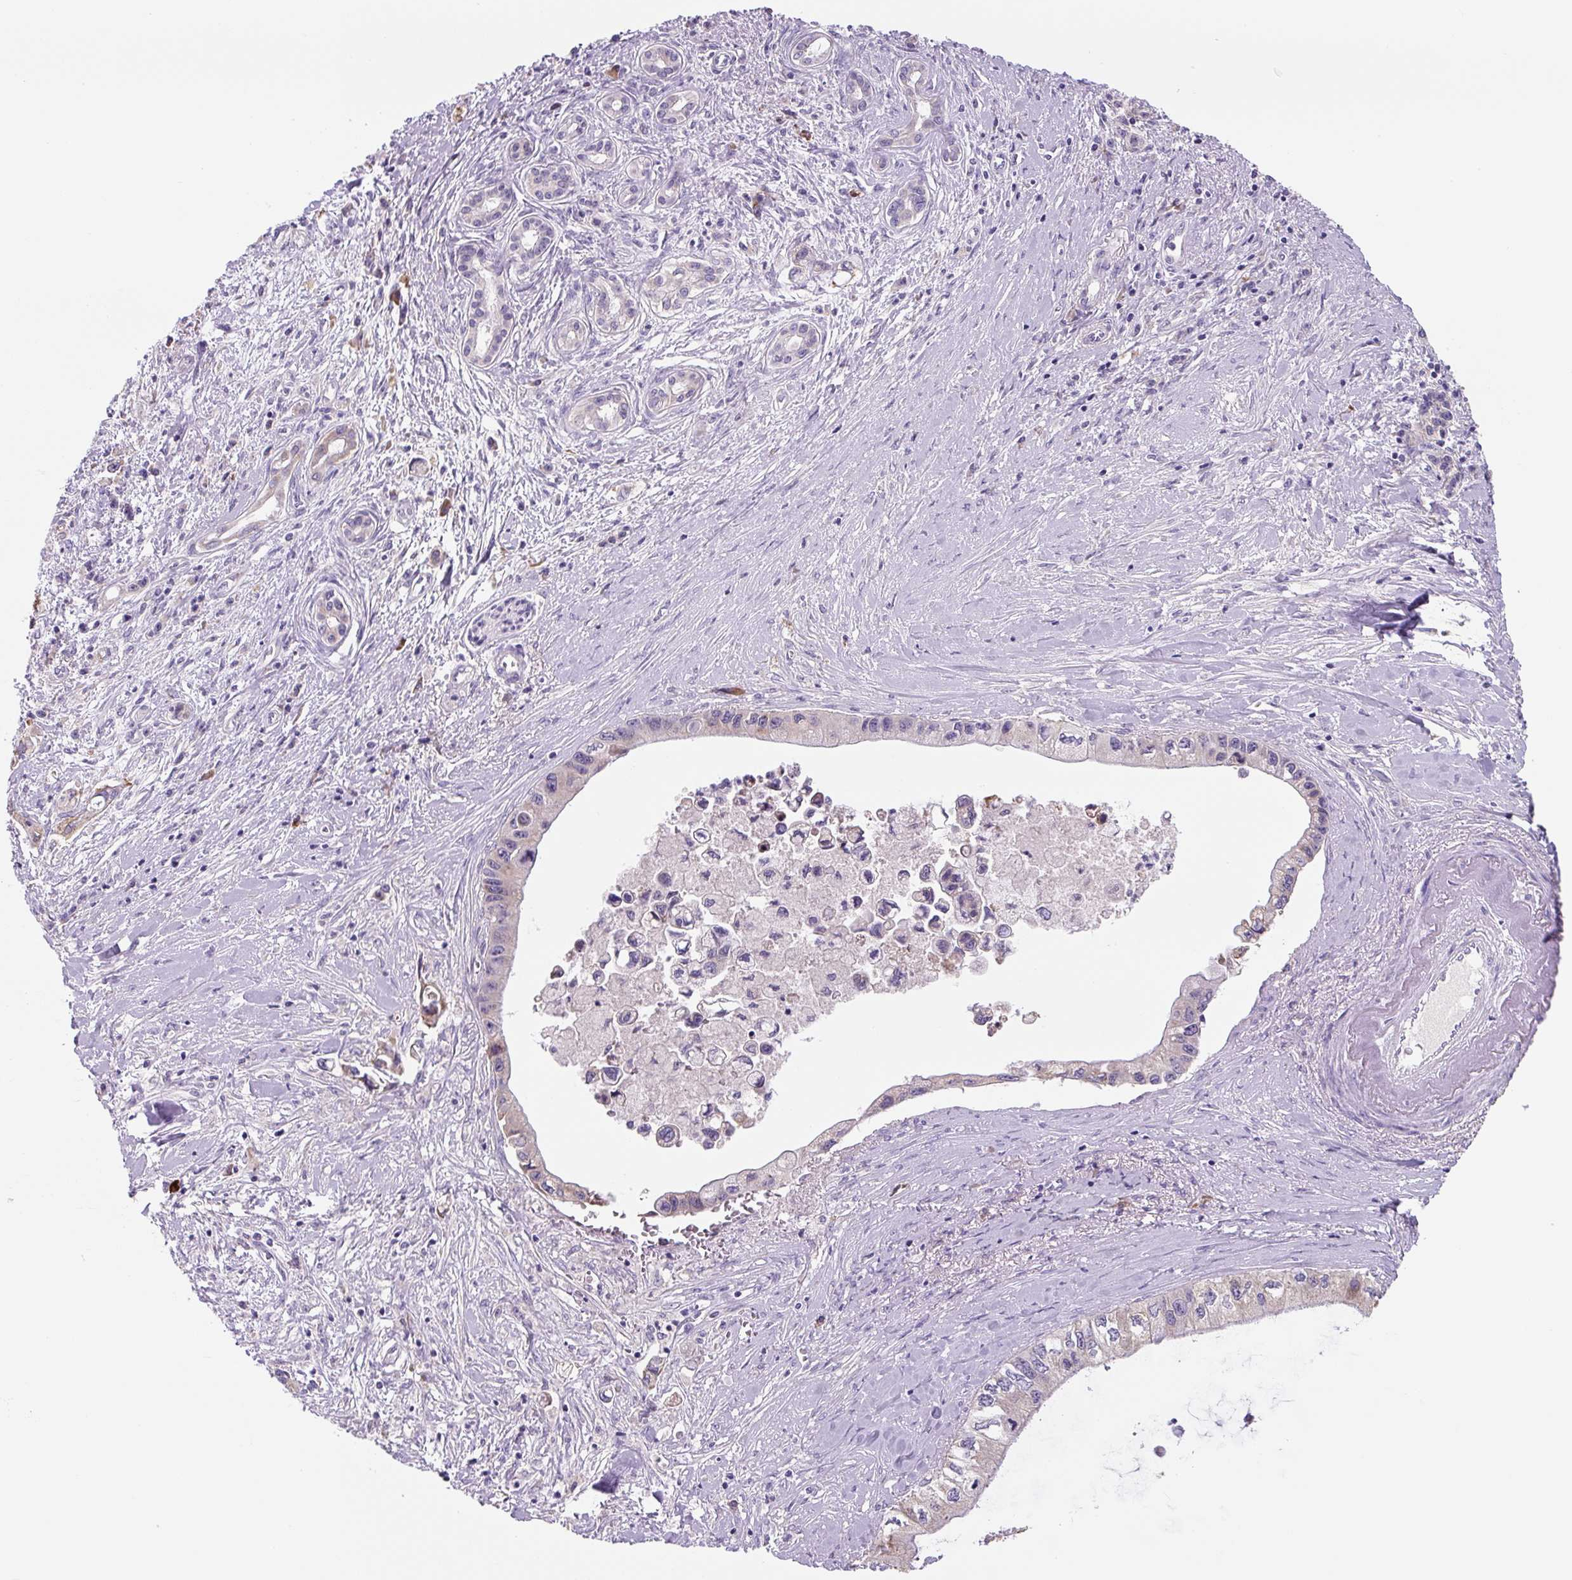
{"staining": {"intensity": "negative", "quantity": "none", "location": "none"}, "tissue": "pancreatic cancer", "cell_type": "Tumor cells", "image_type": "cancer", "snomed": [{"axis": "morphology", "description": "Adenocarcinoma, NOS"}, {"axis": "topography", "description": "Pancreas"}], "caption": "A histopathology image of human adenocarcinoma (pancreatic) is negative for staining in tumor cells.", "gene": "FZD5", "patient": {"sex": "male", "age": 61}}